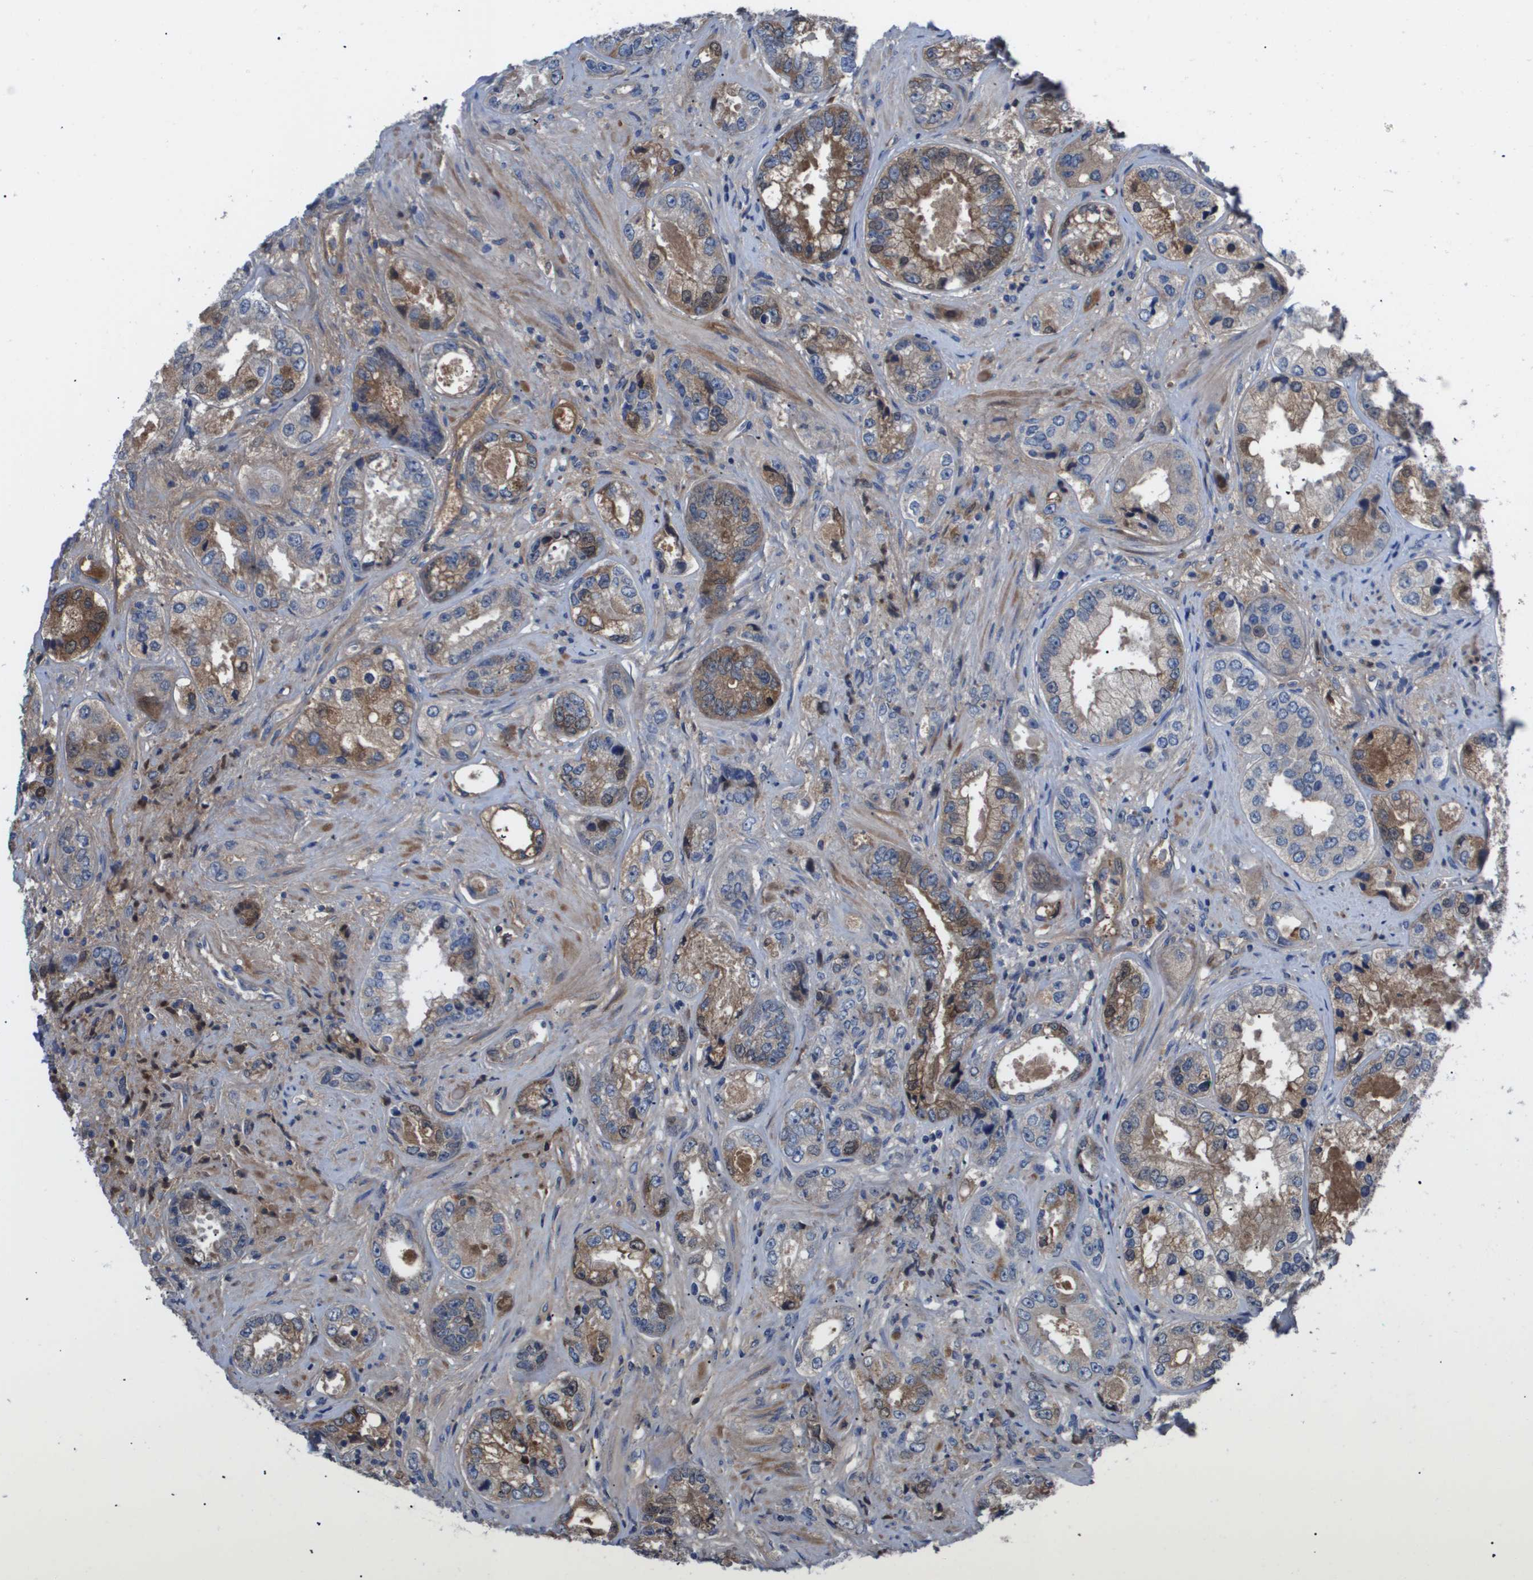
{"staining": {"intensity": "moderate", "quantity": "25%-75%", "location": "cytoplasmic/membranous"}, "tissue": "prostate cancer", "cell_type": "Tumor cells", "image_type": "cancer", "snomed": [{"axis": "morphology", "description": "Adenocarcinoma, High grade"}, {"axis": "topography", "description": "Prostate"}], "caption": "The image demonstrates immunohistochemical staining of high-grade adenocarcinoma (prostate). There is moderate cytoplasmic/membranous positivity is seen in about 25%-75% of tumor cells.", "gene": "SERPINA6", "patient": {"sex": "male", "age": 61}}